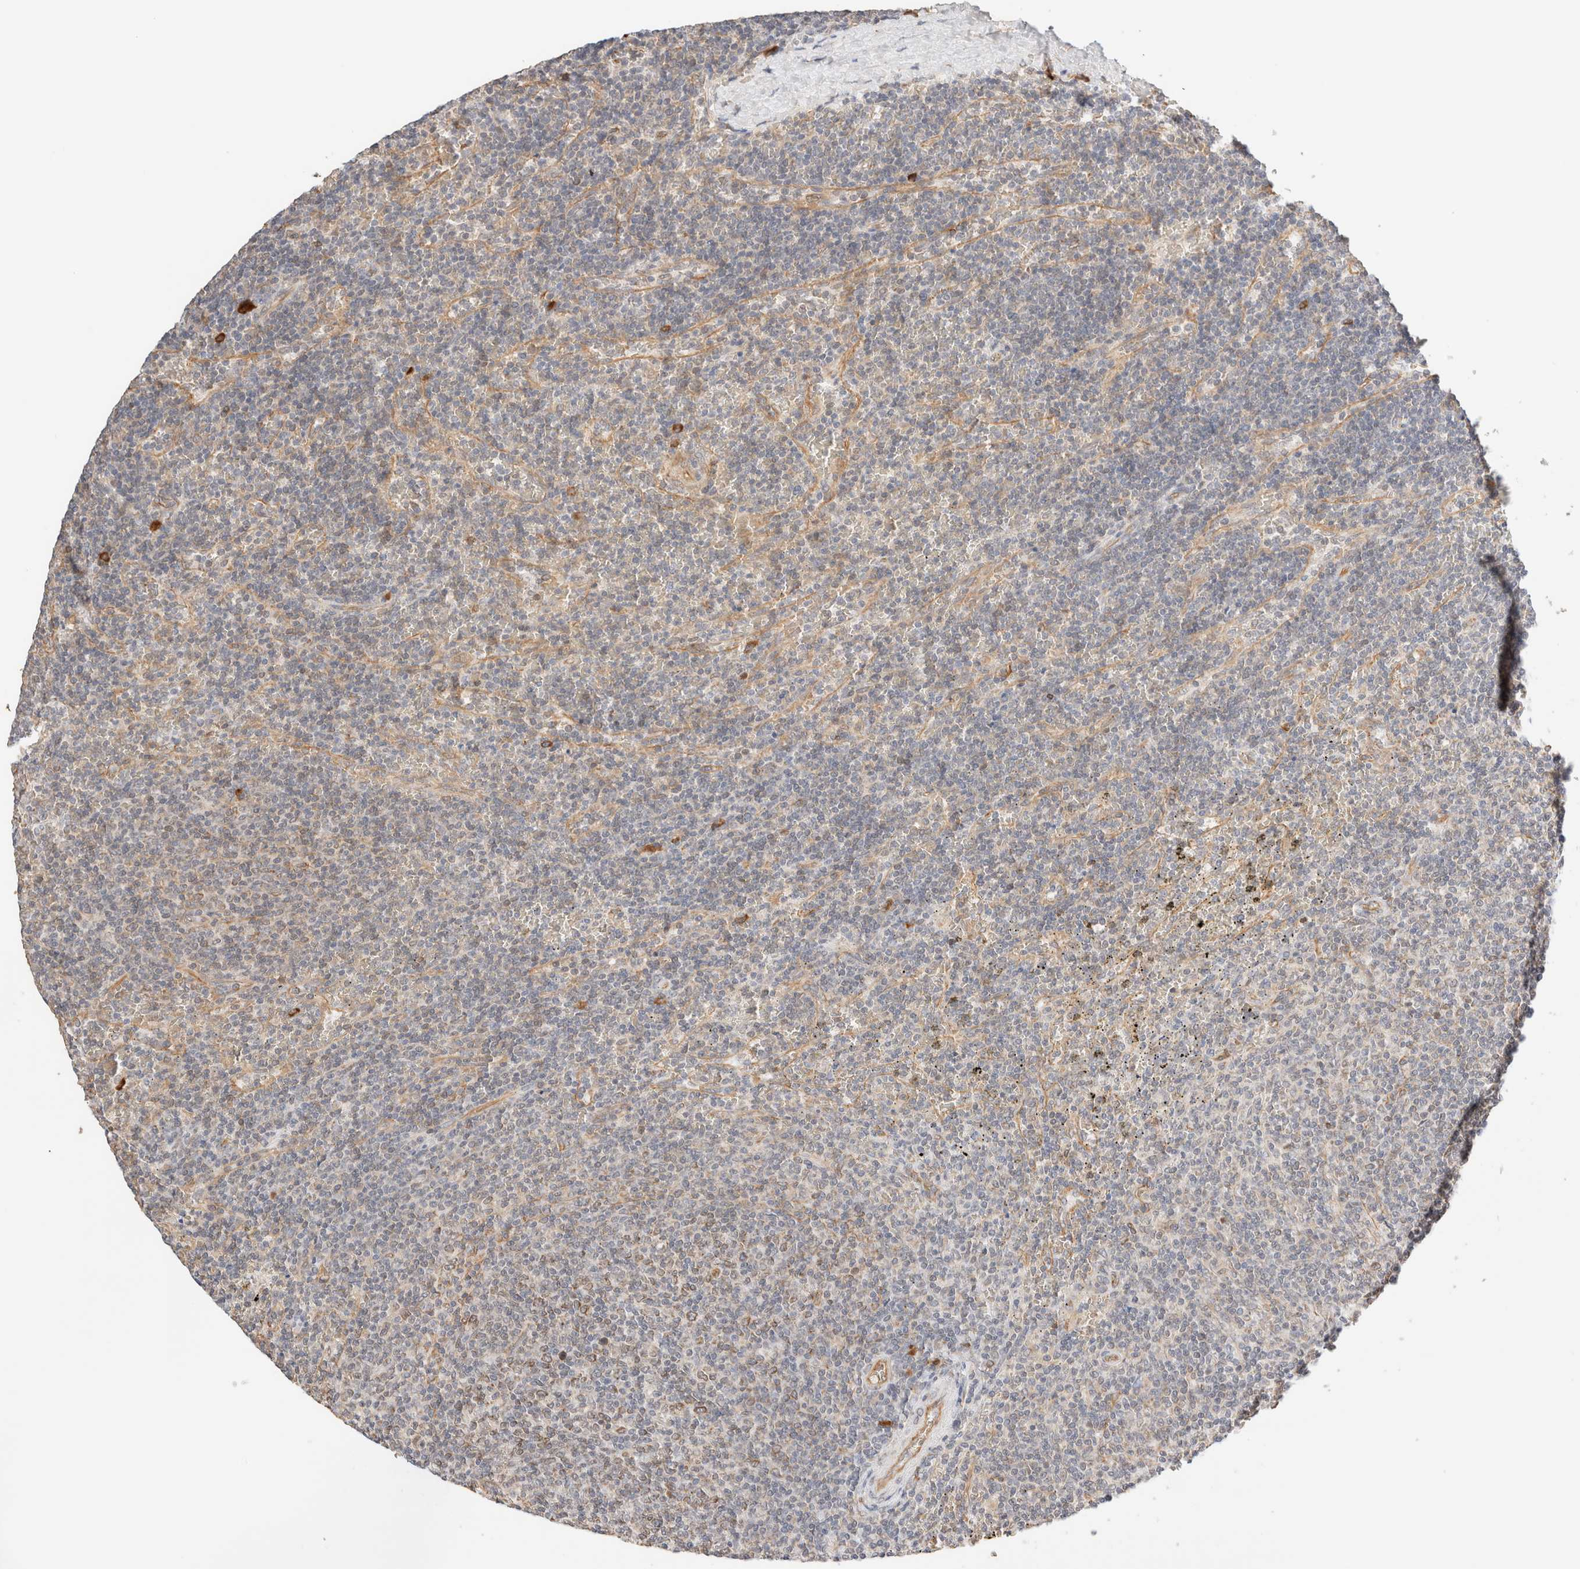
{"staining": {"intensity": "weak", "quantity": "<25%", "location": "cytoplasmic/membranous"}, "tissue": "lymphoma", "cell_type": "Tumor cells", "image_type": "cancer", "snomed": [{"axis": "morphology", "description": "Malignant lymphoma, non-Hodgkin's type, Low grade"}, {"axis": "topography", "description": "Spleen"}], "caption": "Immunohistochemical staining of human low-grade malignant lymphoma, non-Hodgkin's type reveals no significant positivity in tumor cells.", "gene": "SYVN1", "patient": {"sex": "female", "age": 50}}